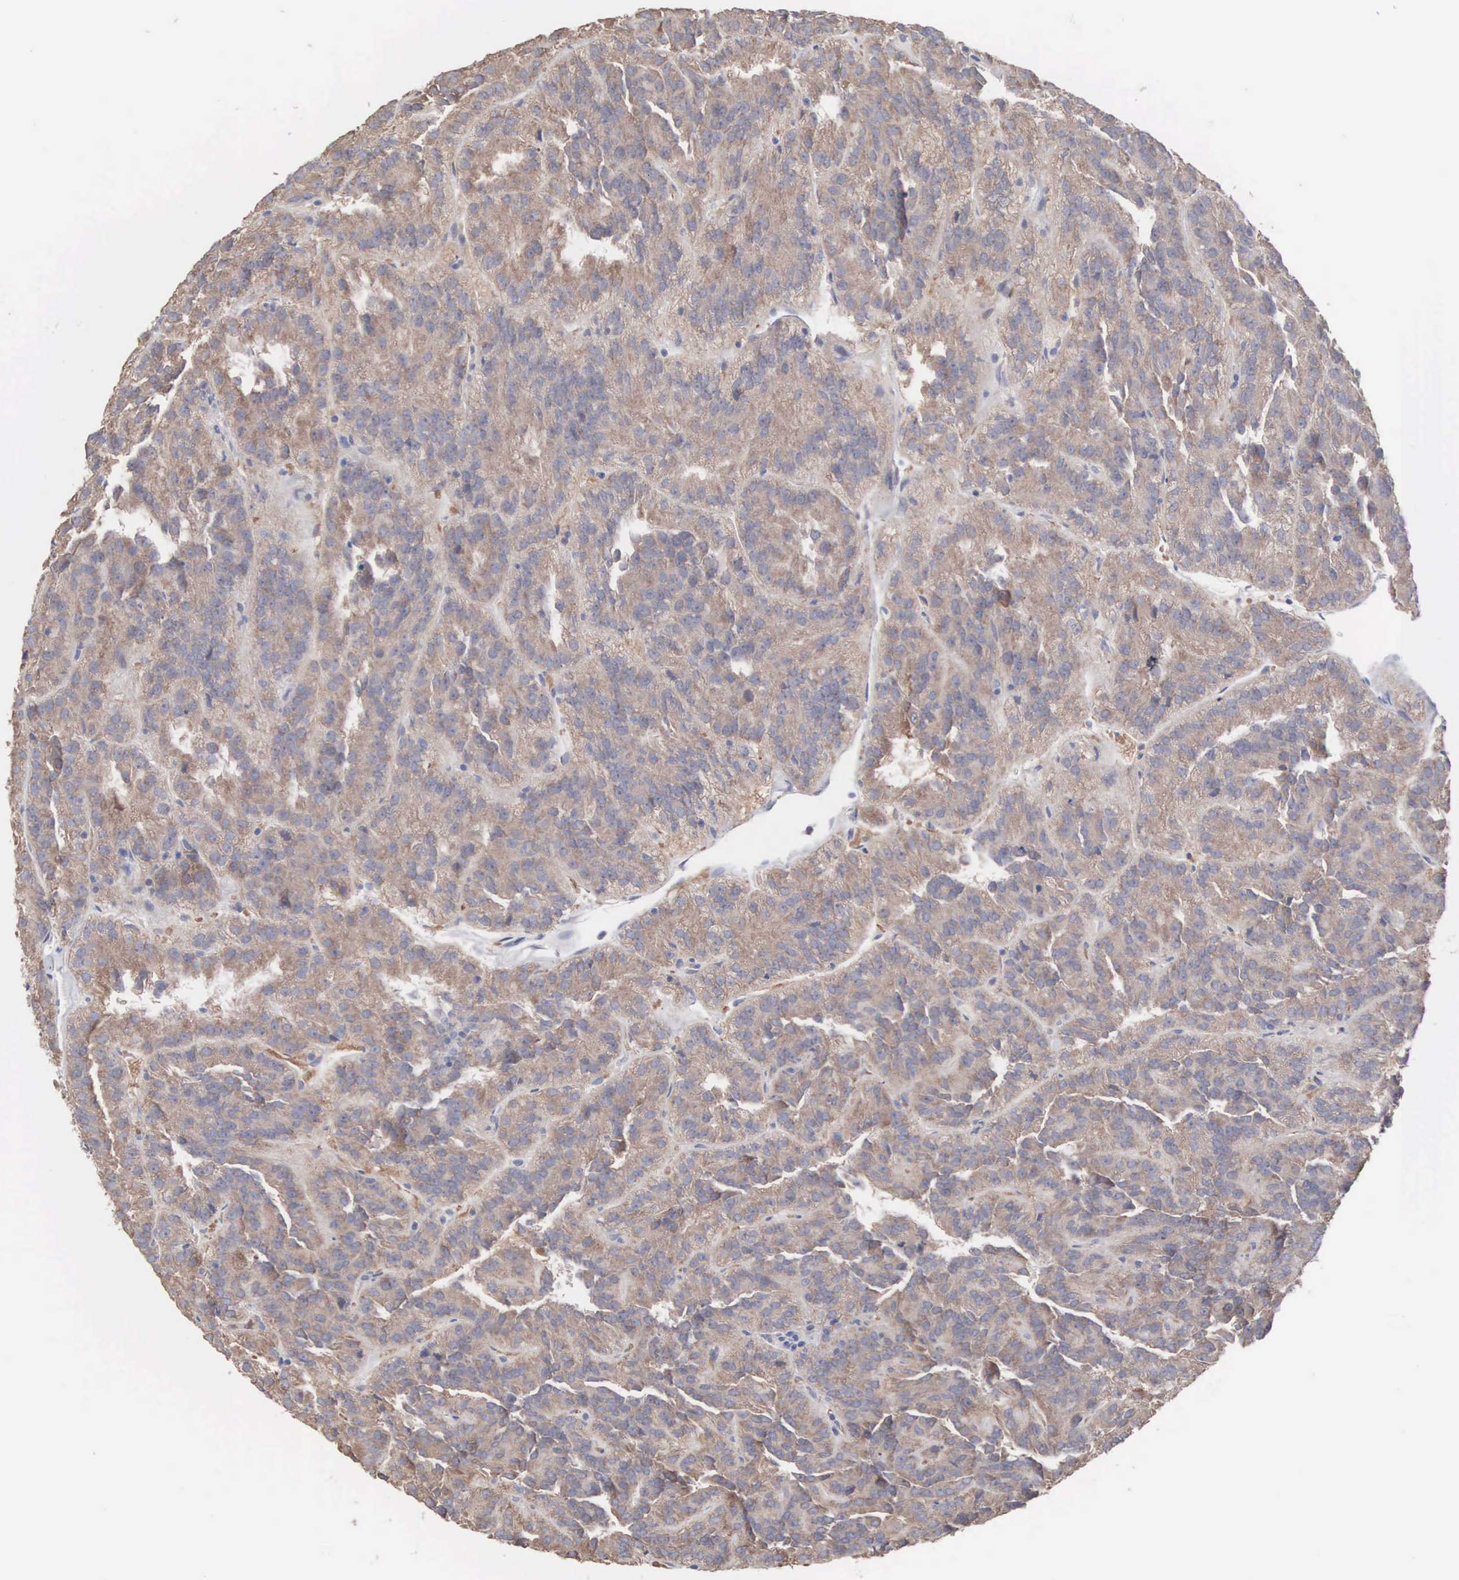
{"staining": {"intensity": "moderate", "quantity": ">75%", "location": "cytoplasmic/membranous"}, "tissue": "renal cancer", "cell_type": "Tumor cells", "image_type": "cancer", "snomed": [{"axis": "morphology", "description": "Adenocarcinoma, NOS"}, {"axis": "topography", "description": "Kidney"}], "caption": "Human renal cancer stained with a brown dye displays moderate cytoplasmic/membranous positive expression in approximately >75% of tumor cells.", "gene": "INF2", "patient": {"sex": "male", "age": 46}}